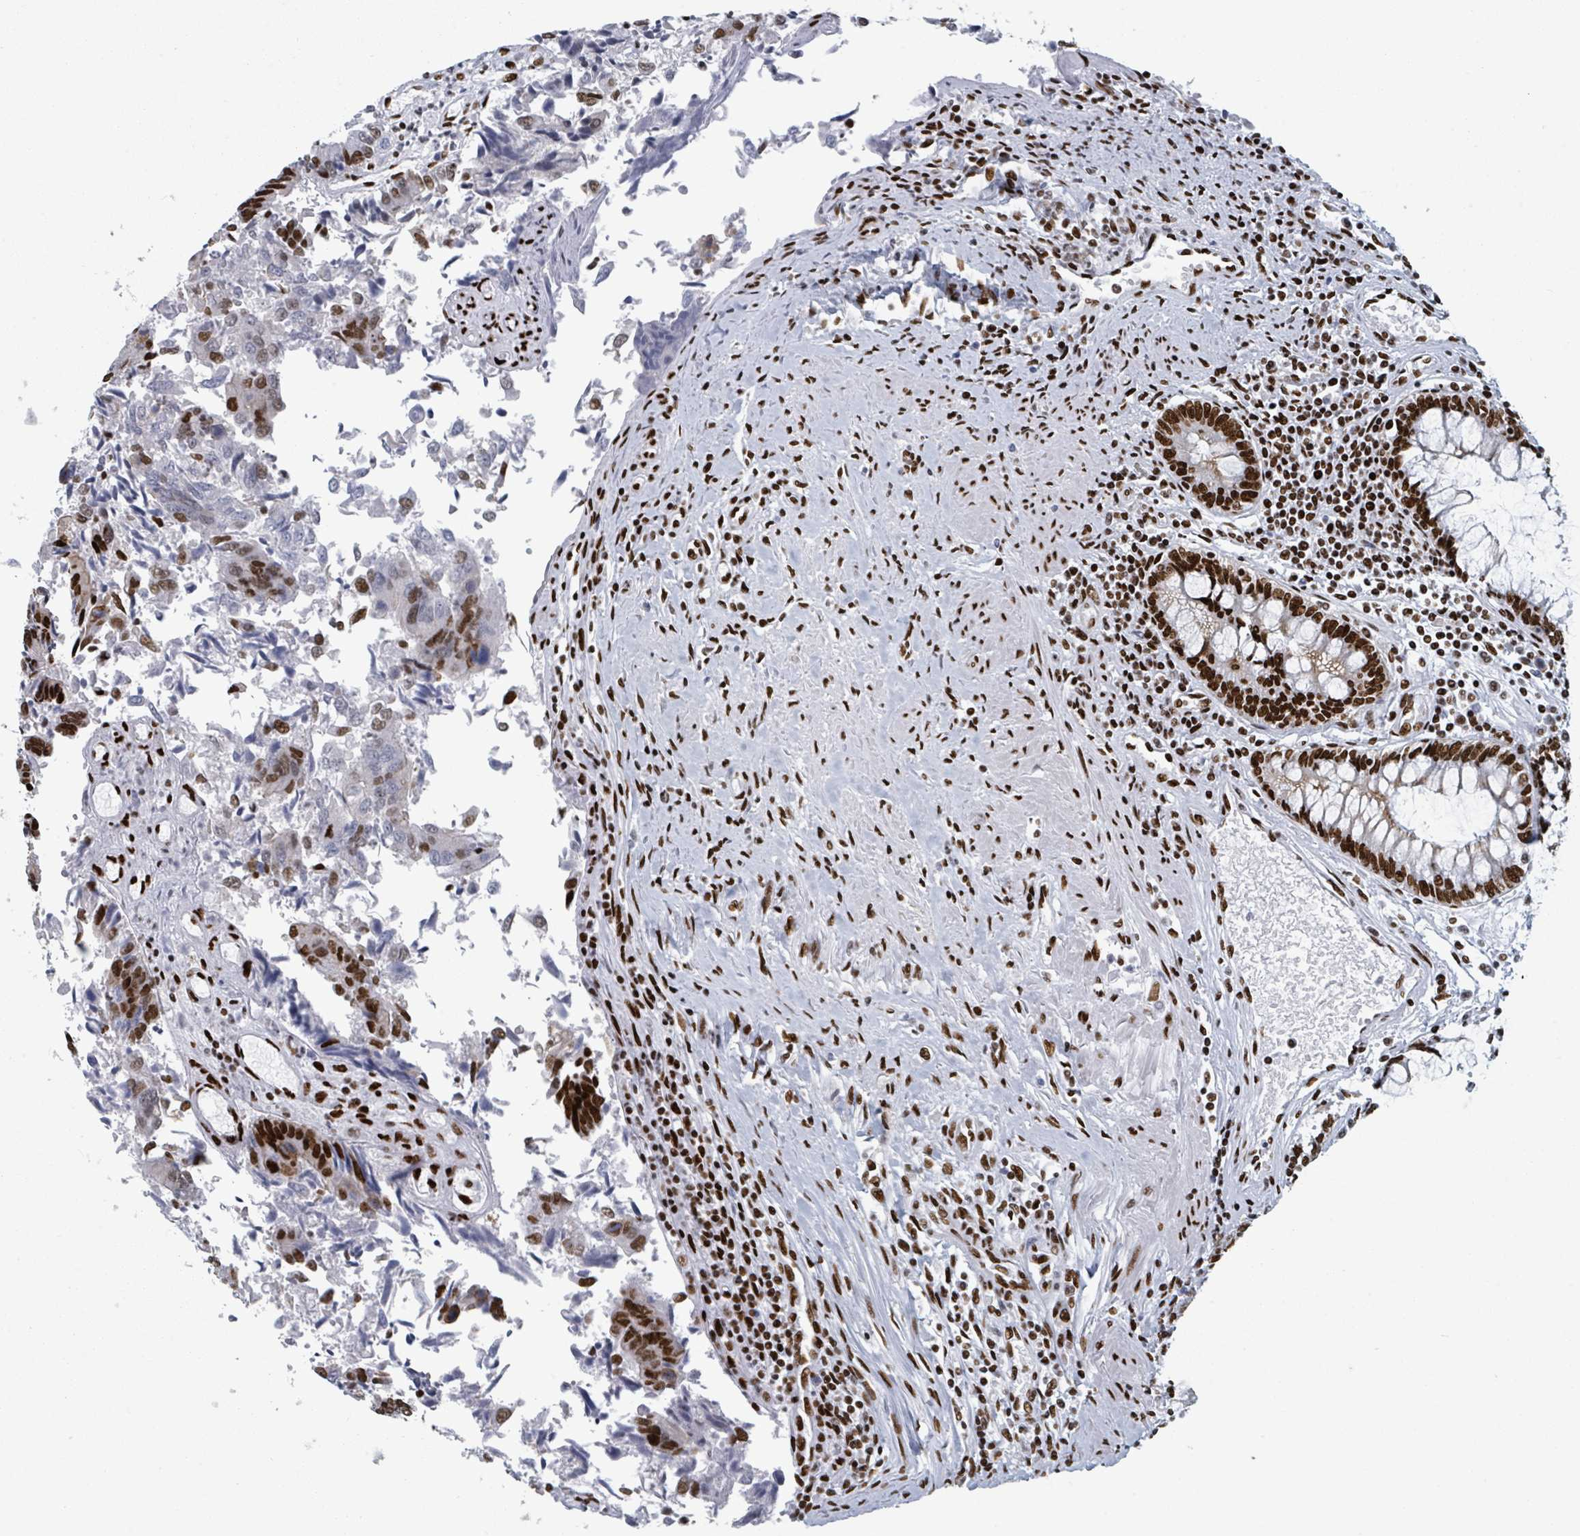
{"staining": {"intensity": "strong", "quantity": ">75%", "location": "nuclear"}, "tissue": "colorectal cancer", "cell_type": "Tumor cells", "image_type": "cancer", "snomed": [{"axis": "morphology", "description": "Adenocarcinoma, NOS"}, {"axis": "topography", "description": "Colon"}], "caption": "Immunohistochemical staining of human colorectal adenocarcinoma demonstrates high levels of strong nuclear protein staining in about >75% of tumor cells.", "gene": "DHX16", "patient": {"sex": "female", "age": 67}}